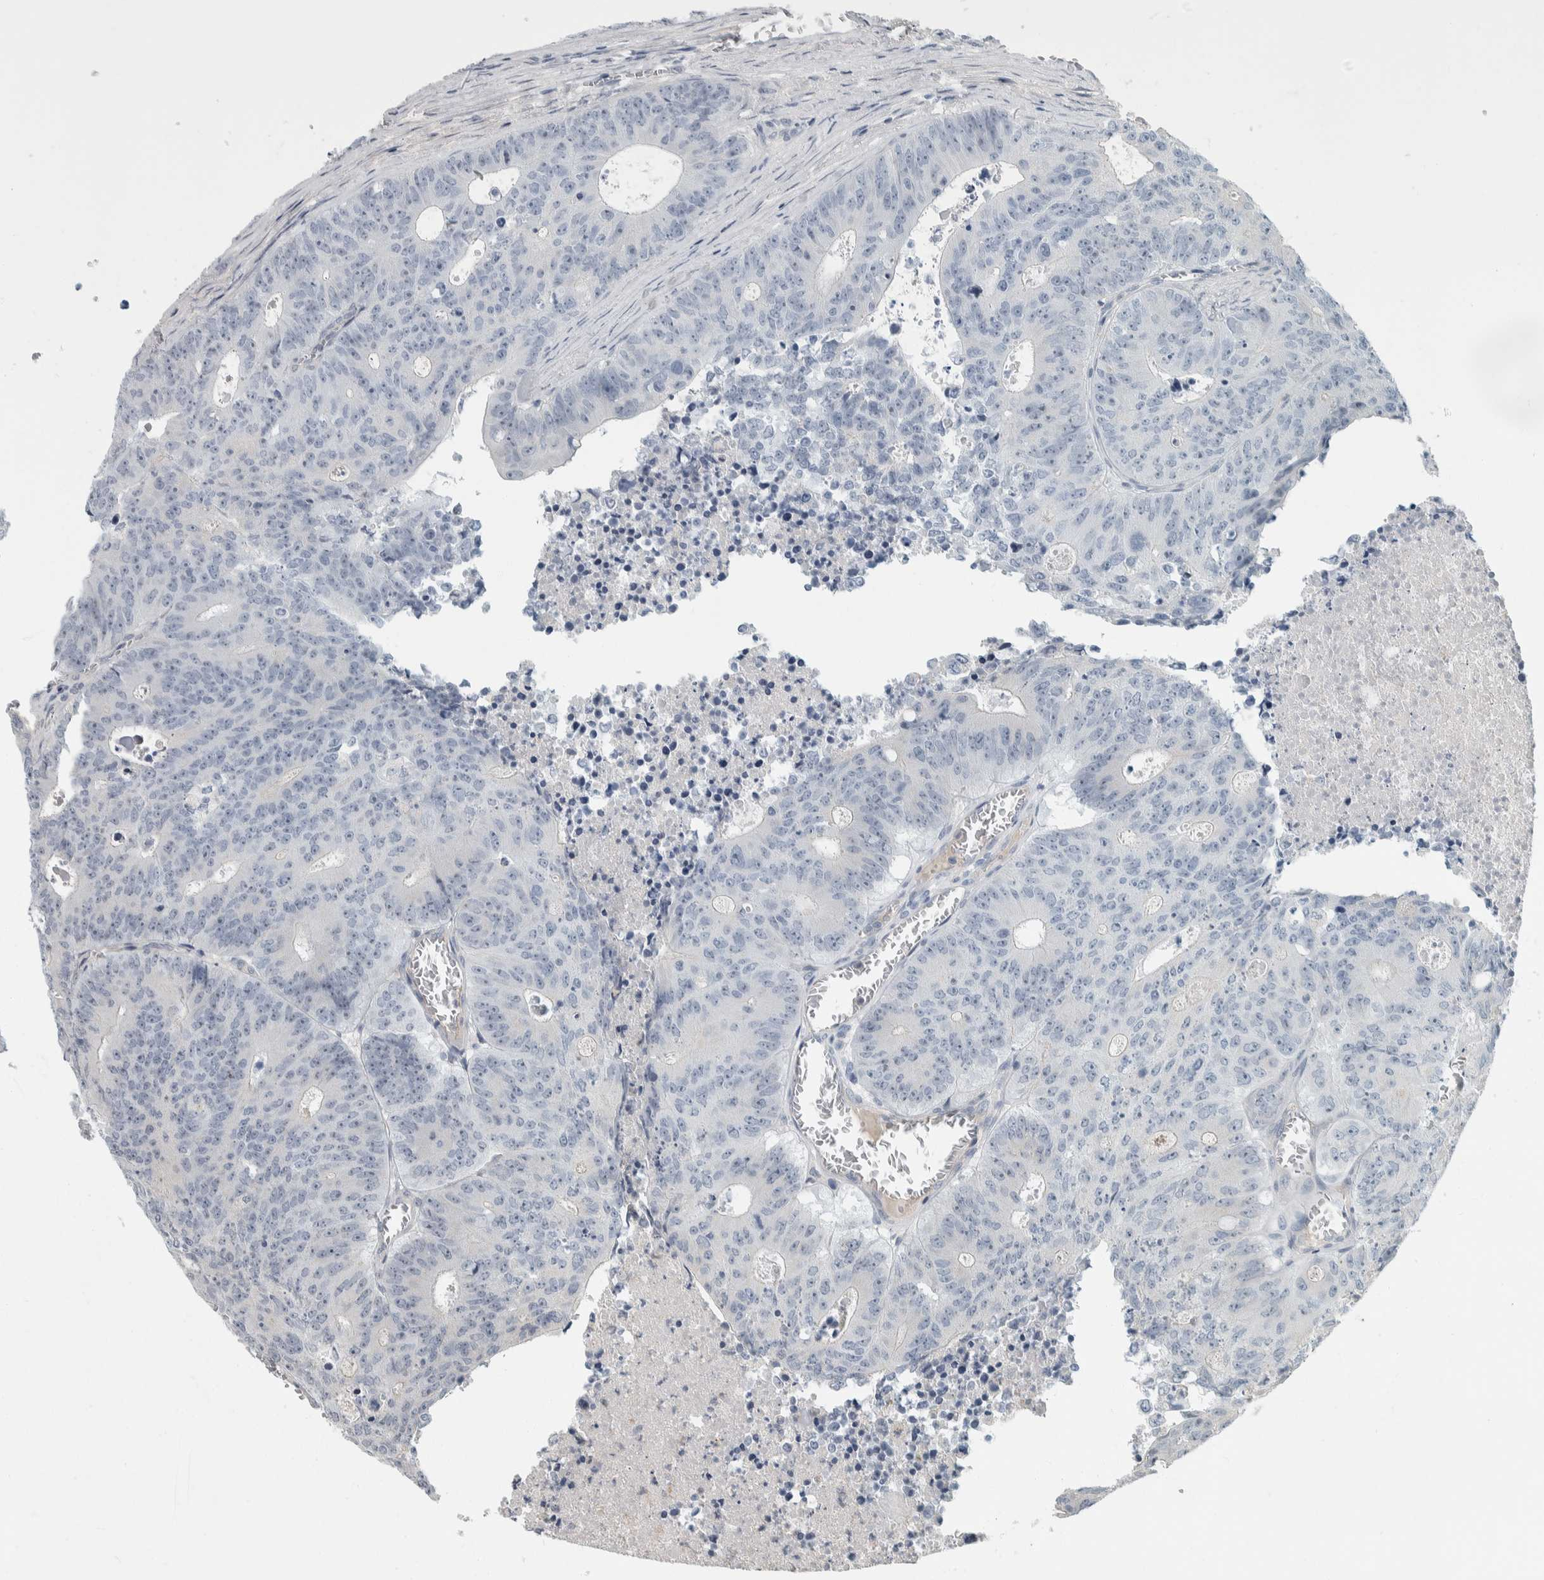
{"staining": {"intensity": "negative", "quantity": "none", "location": "none"}, "tissue": "colorectal cancer", "cell_type": "Tumor cells", "image_type": "cancer", "snomed": [{"axis": "morphology", "description": "Adenocarcinoma, NOS"}, {"axis": "topography", "description": "Colon"}], "caption": "Tumor cells are negative for brown protein staining in adenocarcinoma (colorectal).", "gene": "KCNJ3", "patient": {"sex": "male", "age": 87}}